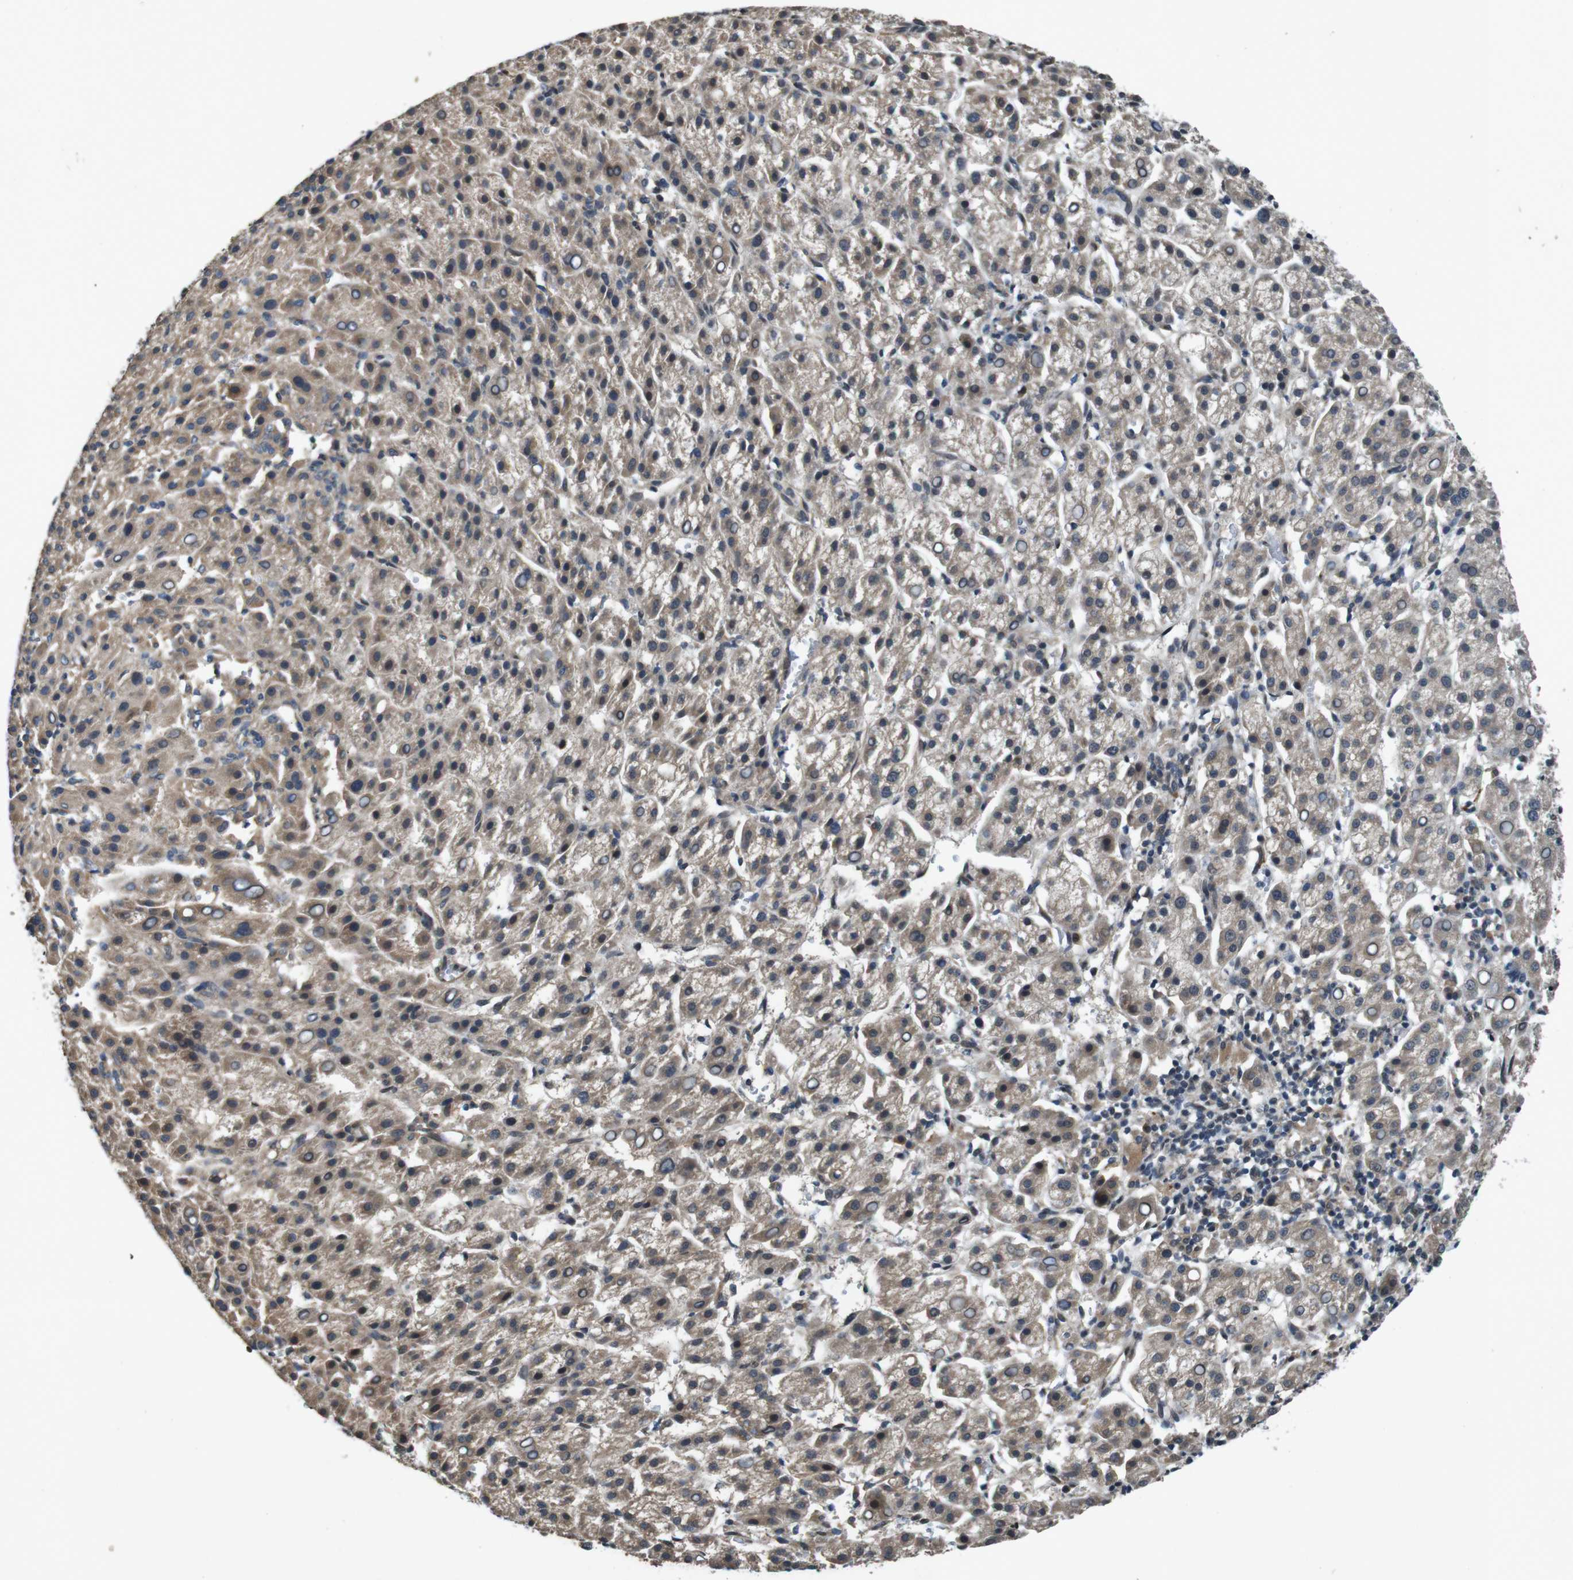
{"staining": {"intensity": "weak", "quantity": ">75%", "location": "cytoplasmic/membranous"}, "tissue": "liver cancer", "cell_type": "Tumor cells", "image_type": "cancer", "snomed": [{"axis": "morphology", "description": "Carcinoma, Hepatocellular, NOS"}, {"axis": "topography", "description": "Liver"}], "caption": "Hepatocellular carcinoma (liver) stained with DAB IHC shows low levels of weak cytoplasmic/membranous expression in approximately >75% of tumor cells.", "gene": "SOCS1", "patient": {"sex": "female", "age": 58}}